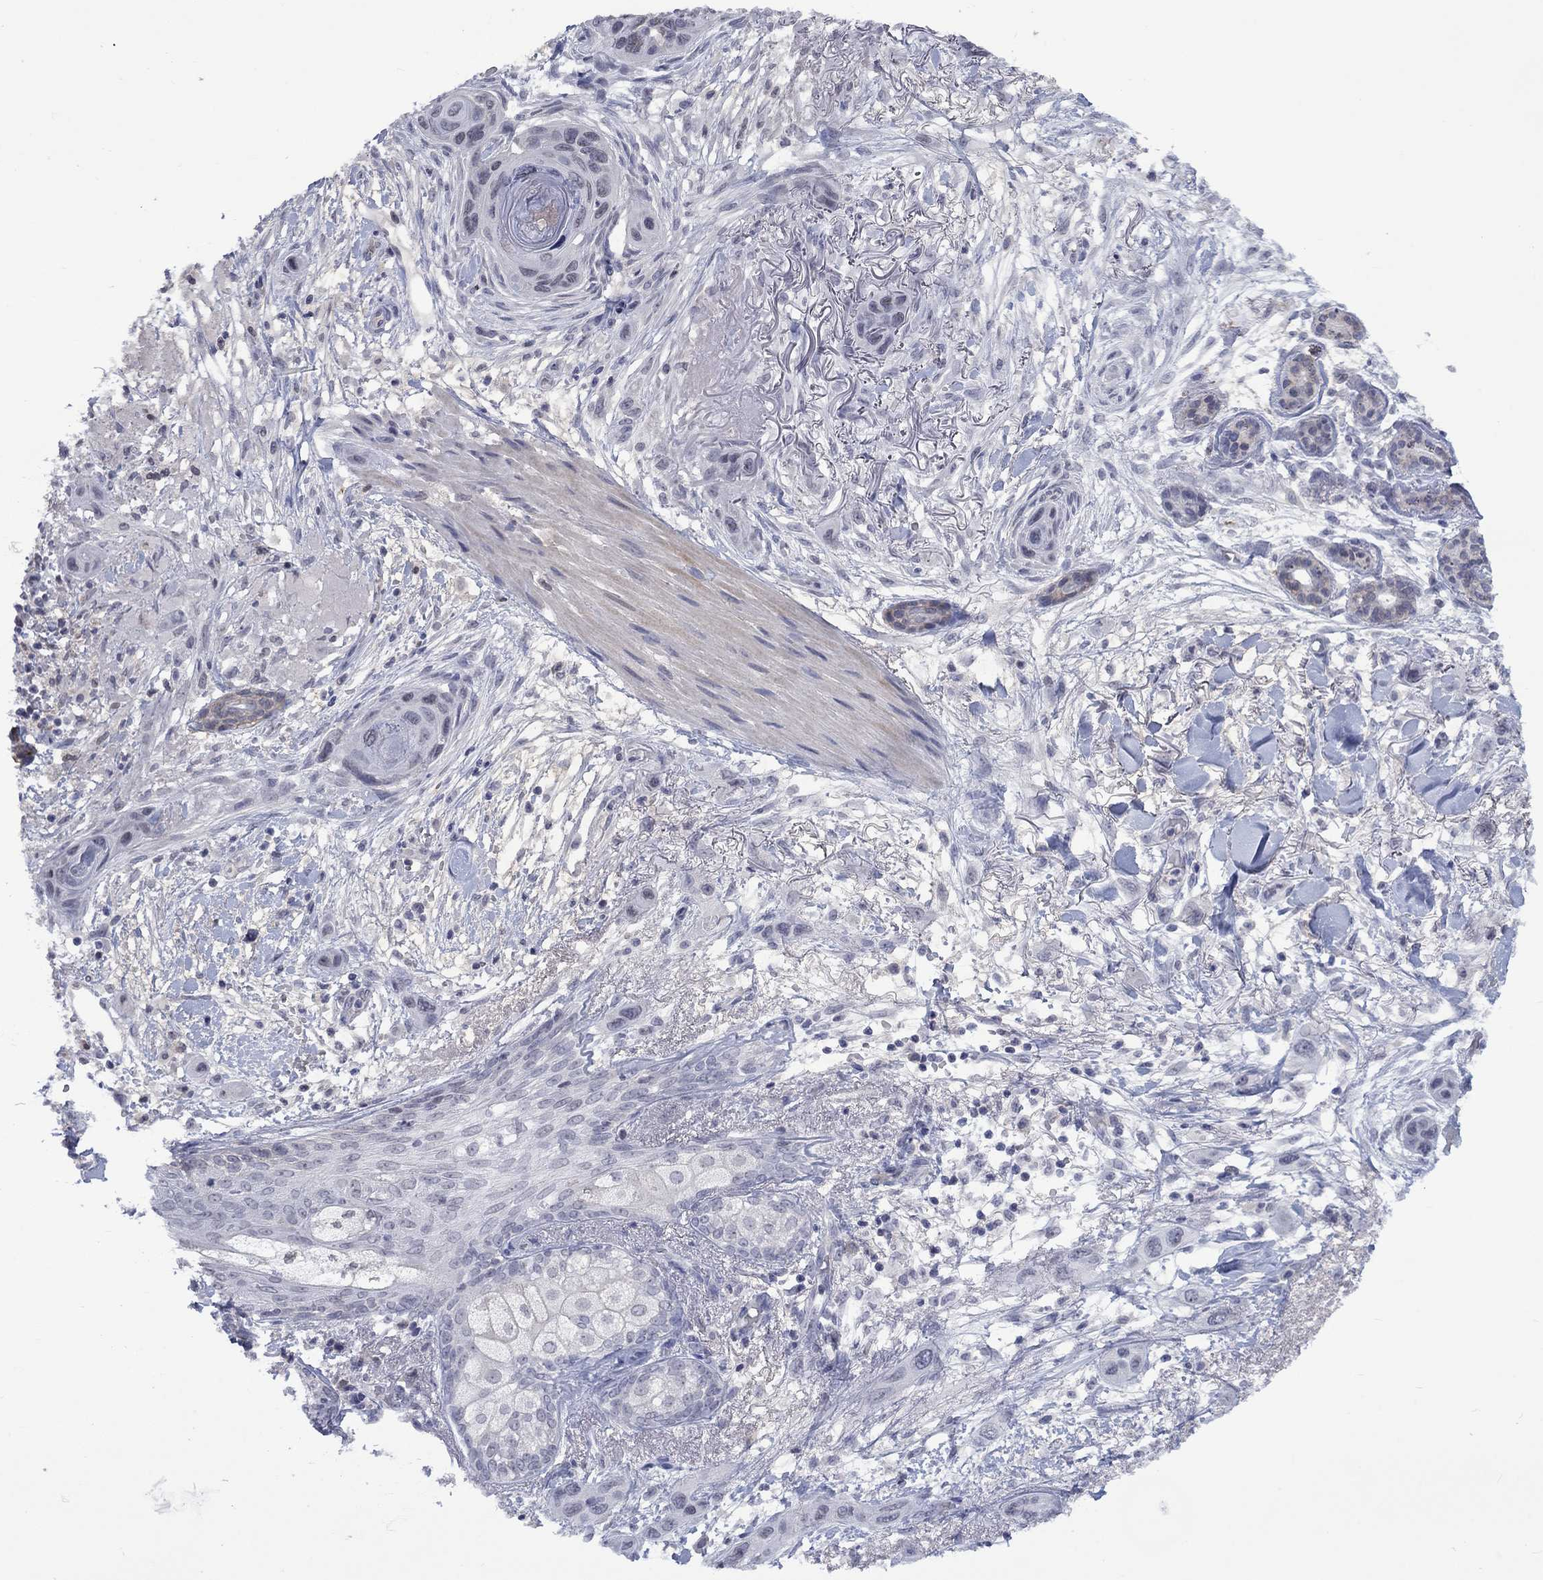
{"staining": {"intensity": "negative", "quantity": "none", "location": "none"}, "tissue": "skin cancer", "cell_type": "Tumor cells", "image_type": "cancer", "snomed": [{"axis": "morphology", "description": "Squamous cell carcinoma, NOS"}, {"axis": "topography", "description": "Skin"}], "caption": "Immunohistochemistry of skin squamous cell carcinoma displays no positivity in tumor cells.", "gene": "NSMF", "patient": {"sex": "male", "age": 79}}